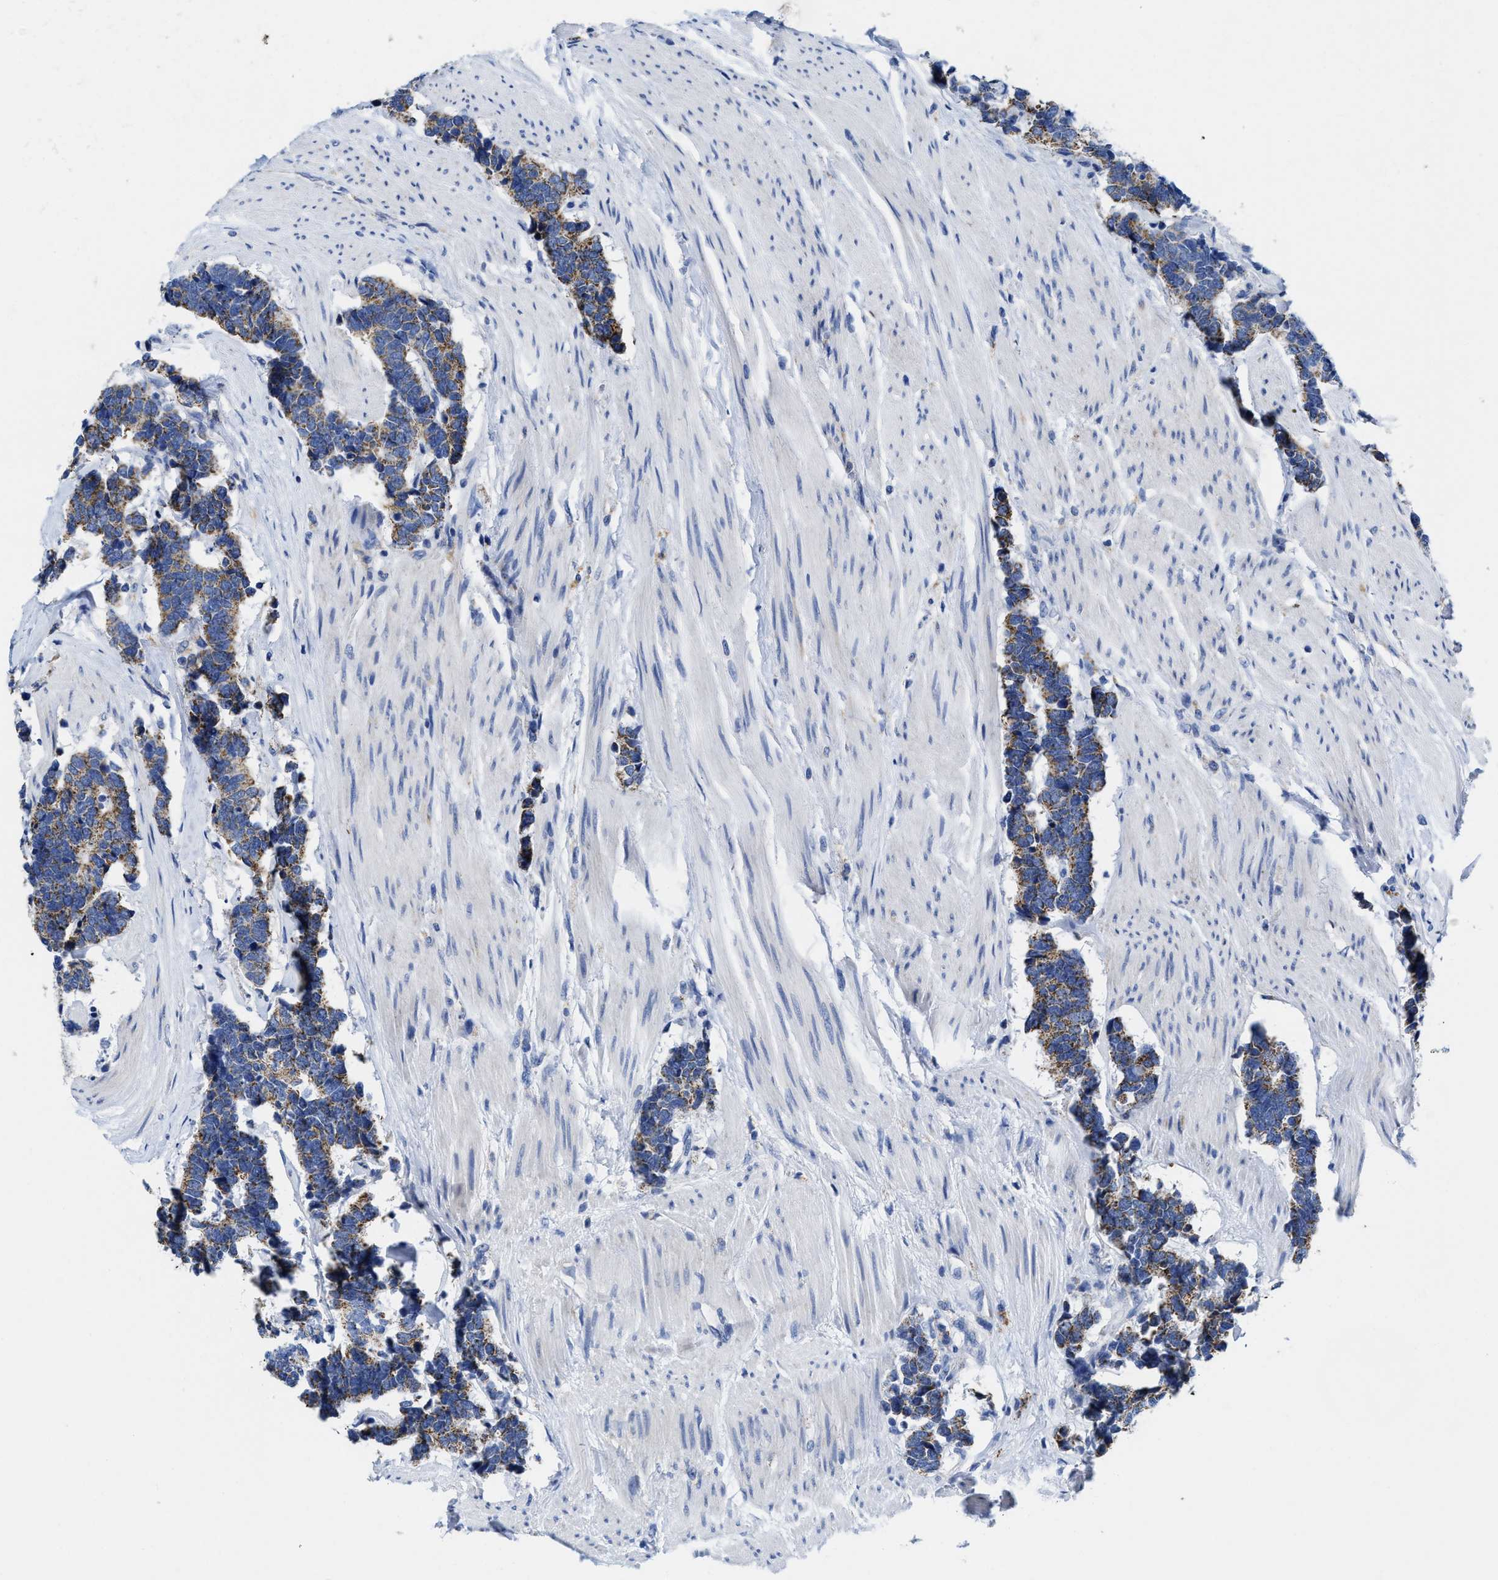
{"staining": {"intensity": "moderate", "quantity": ">75%", "location": "cytoplasmic/membranous"}, "tissue": "carcinoid", "cell_type": "Tumor cells", "image_type": "cancer", "snomed": [{"axis": "morphology", "description": "Carcinoma, NOS"}, {"axis": "morphology", "description": "Carcinoid, malignant, NOS"}, {"axis": "topography", "description": "Urinary bladder"}], "caption": "Human carcinoid stained with a protein marker shows moderate staining in tumor cells.", "gene": "TBRG4", "patient": {"sex": "male", "age": 57}}